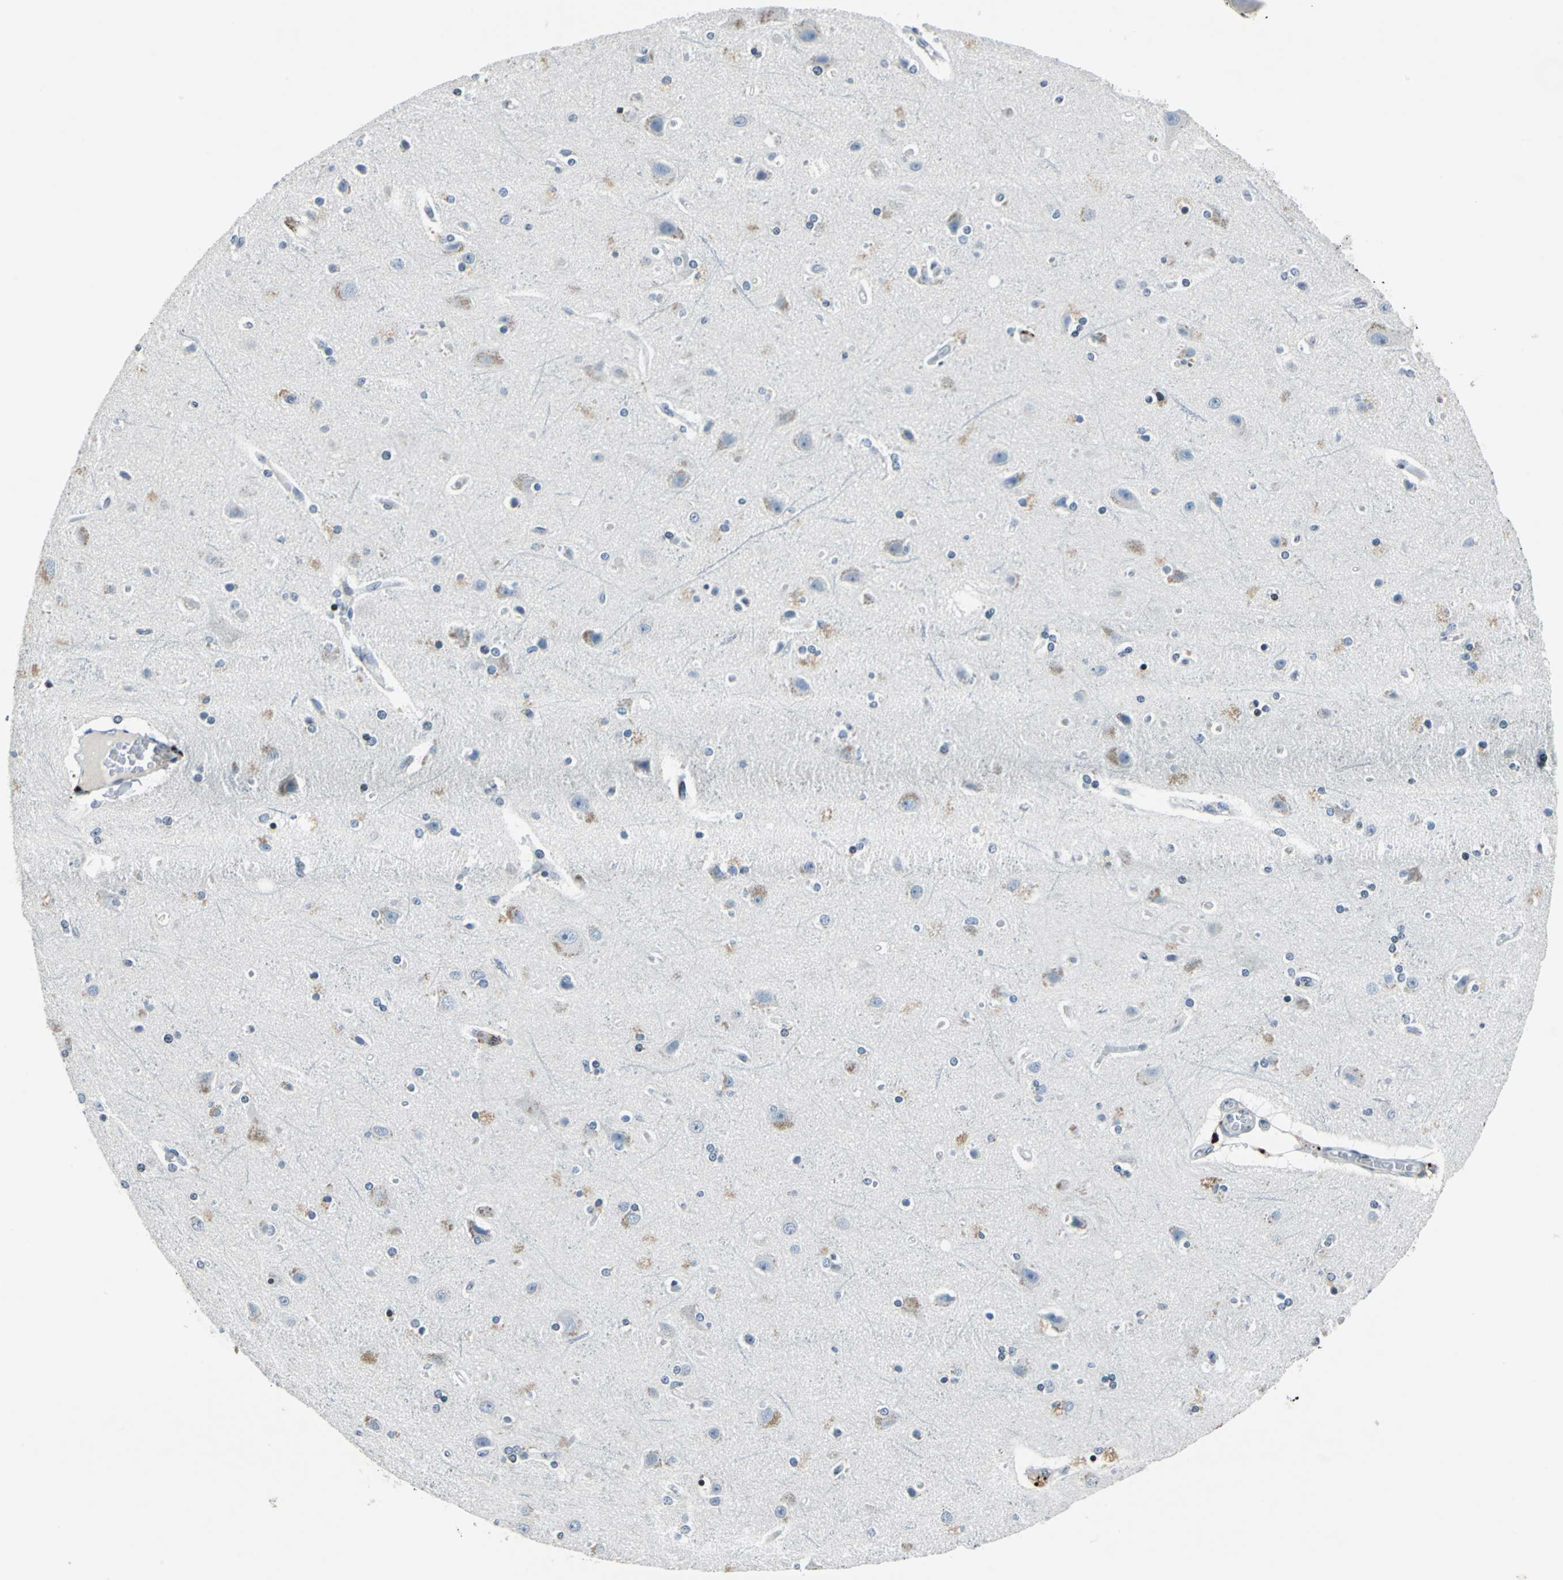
{"staining": {"intensity": "negative", "quantity": "none", "location": "none"}, "tissue": "cerebral cortex", "cell_type": "Endothelial cells", "image_type": "normal", "snomed": [{"axis": "morphology", "description": "Normal tissue, NOS"}, {"axis": "topography", "description": "Cerebral cortex"}], "caption": "Immunohistochemical staining of unremarkable human cerebral cortex displays no significant positivity in endothelial cells.", "gene": "HCFC2", "patient": {"sex": "female", "age": 54}}